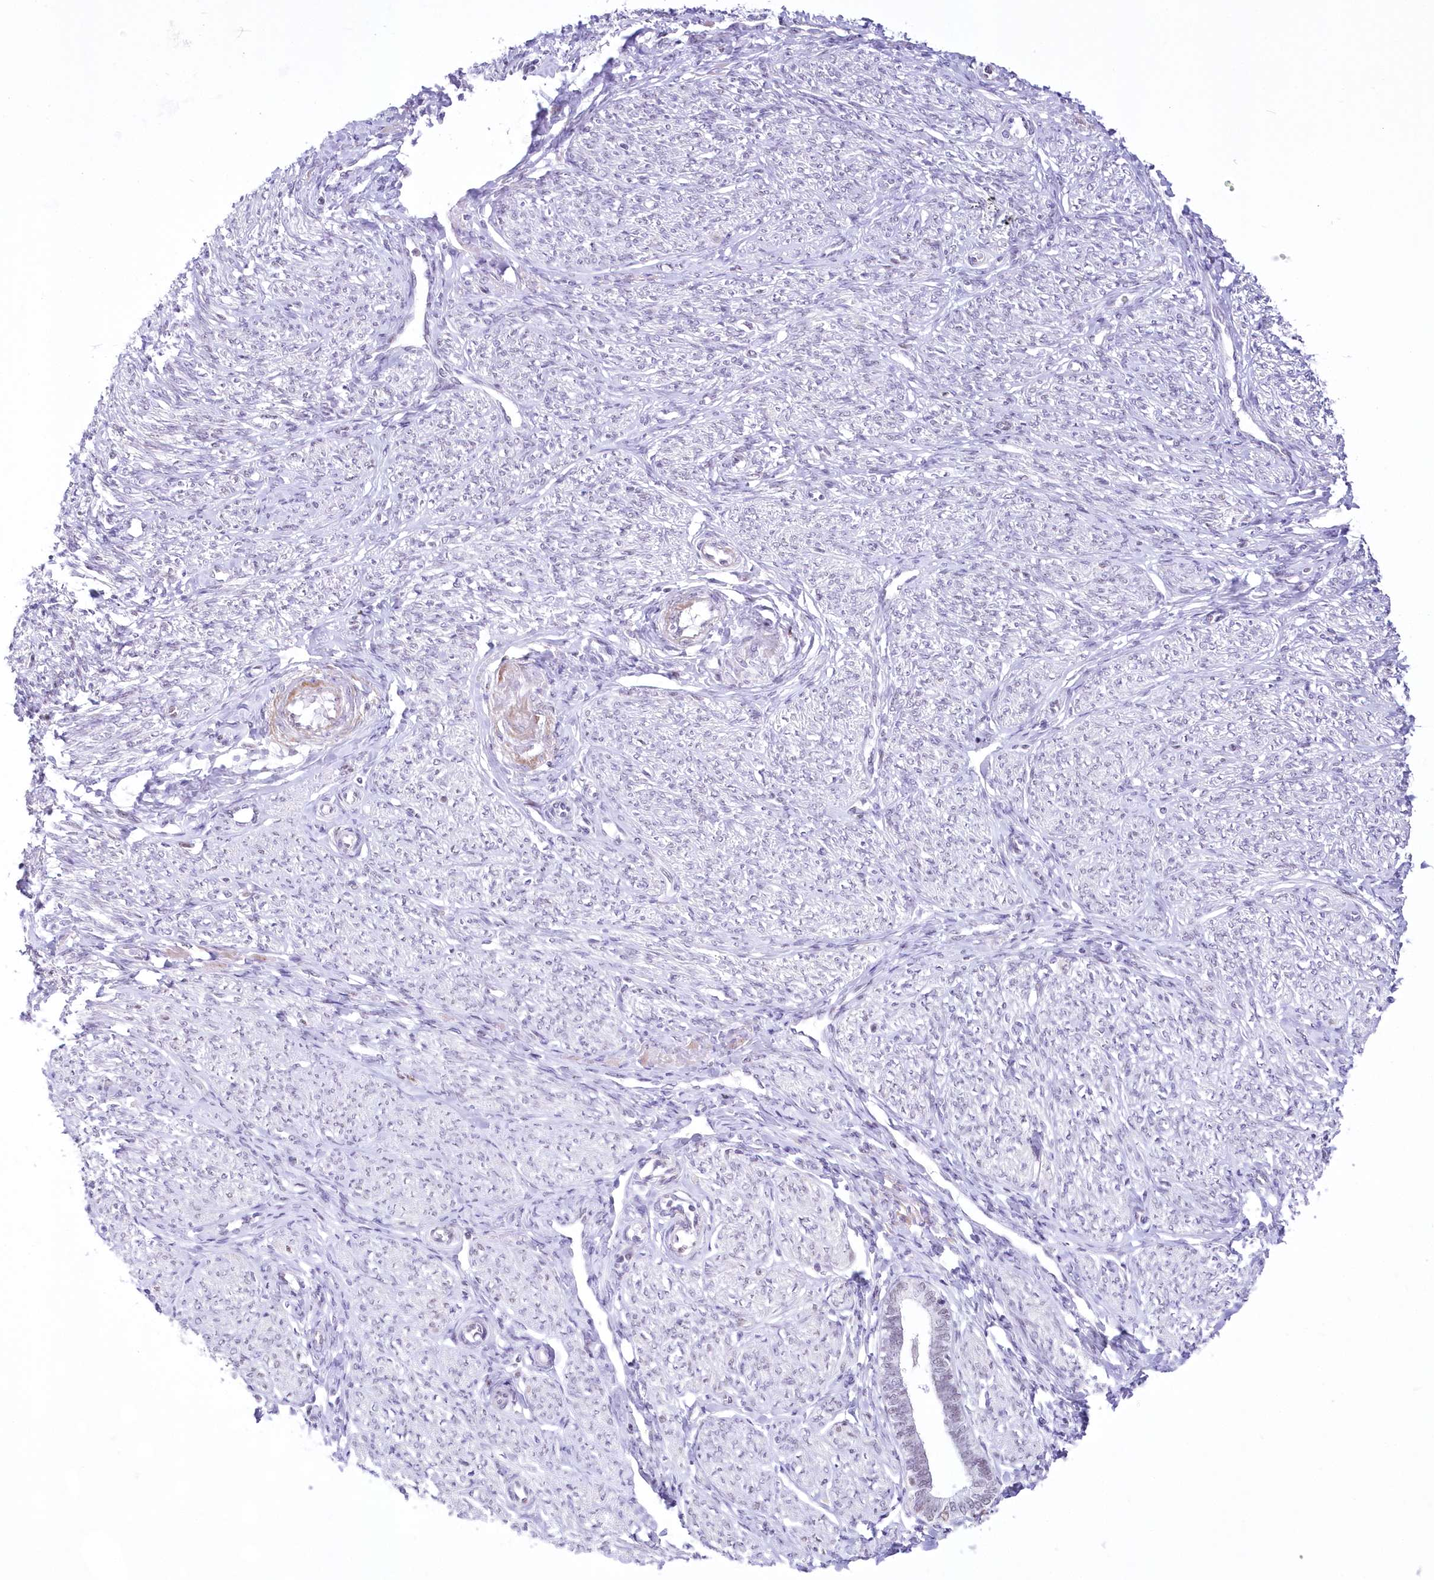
{"staining": {"intensity": "negative", "quantity": "none", "location": "none"}, "tissue": "endometrium", "cell_type": "Cells in endometrial stroma", "image_type": "normal", "snomed": [{"axis": "morphology", "description": "Normal tissue, NOS"}, {"axis": "topography", "description": "Endometrium"}], "caption": "The immunohistochemistry histopathology image has no significant expression in cells in endometrial stroma of endometrium. The staining was performed using DAB to visualize the protein expression in brown, while the nuclei were stained in blue with hematoxylin (Magnification: 20x).", "gene": "NSUN2", "patient": {"sex": "female", "age": 72}}